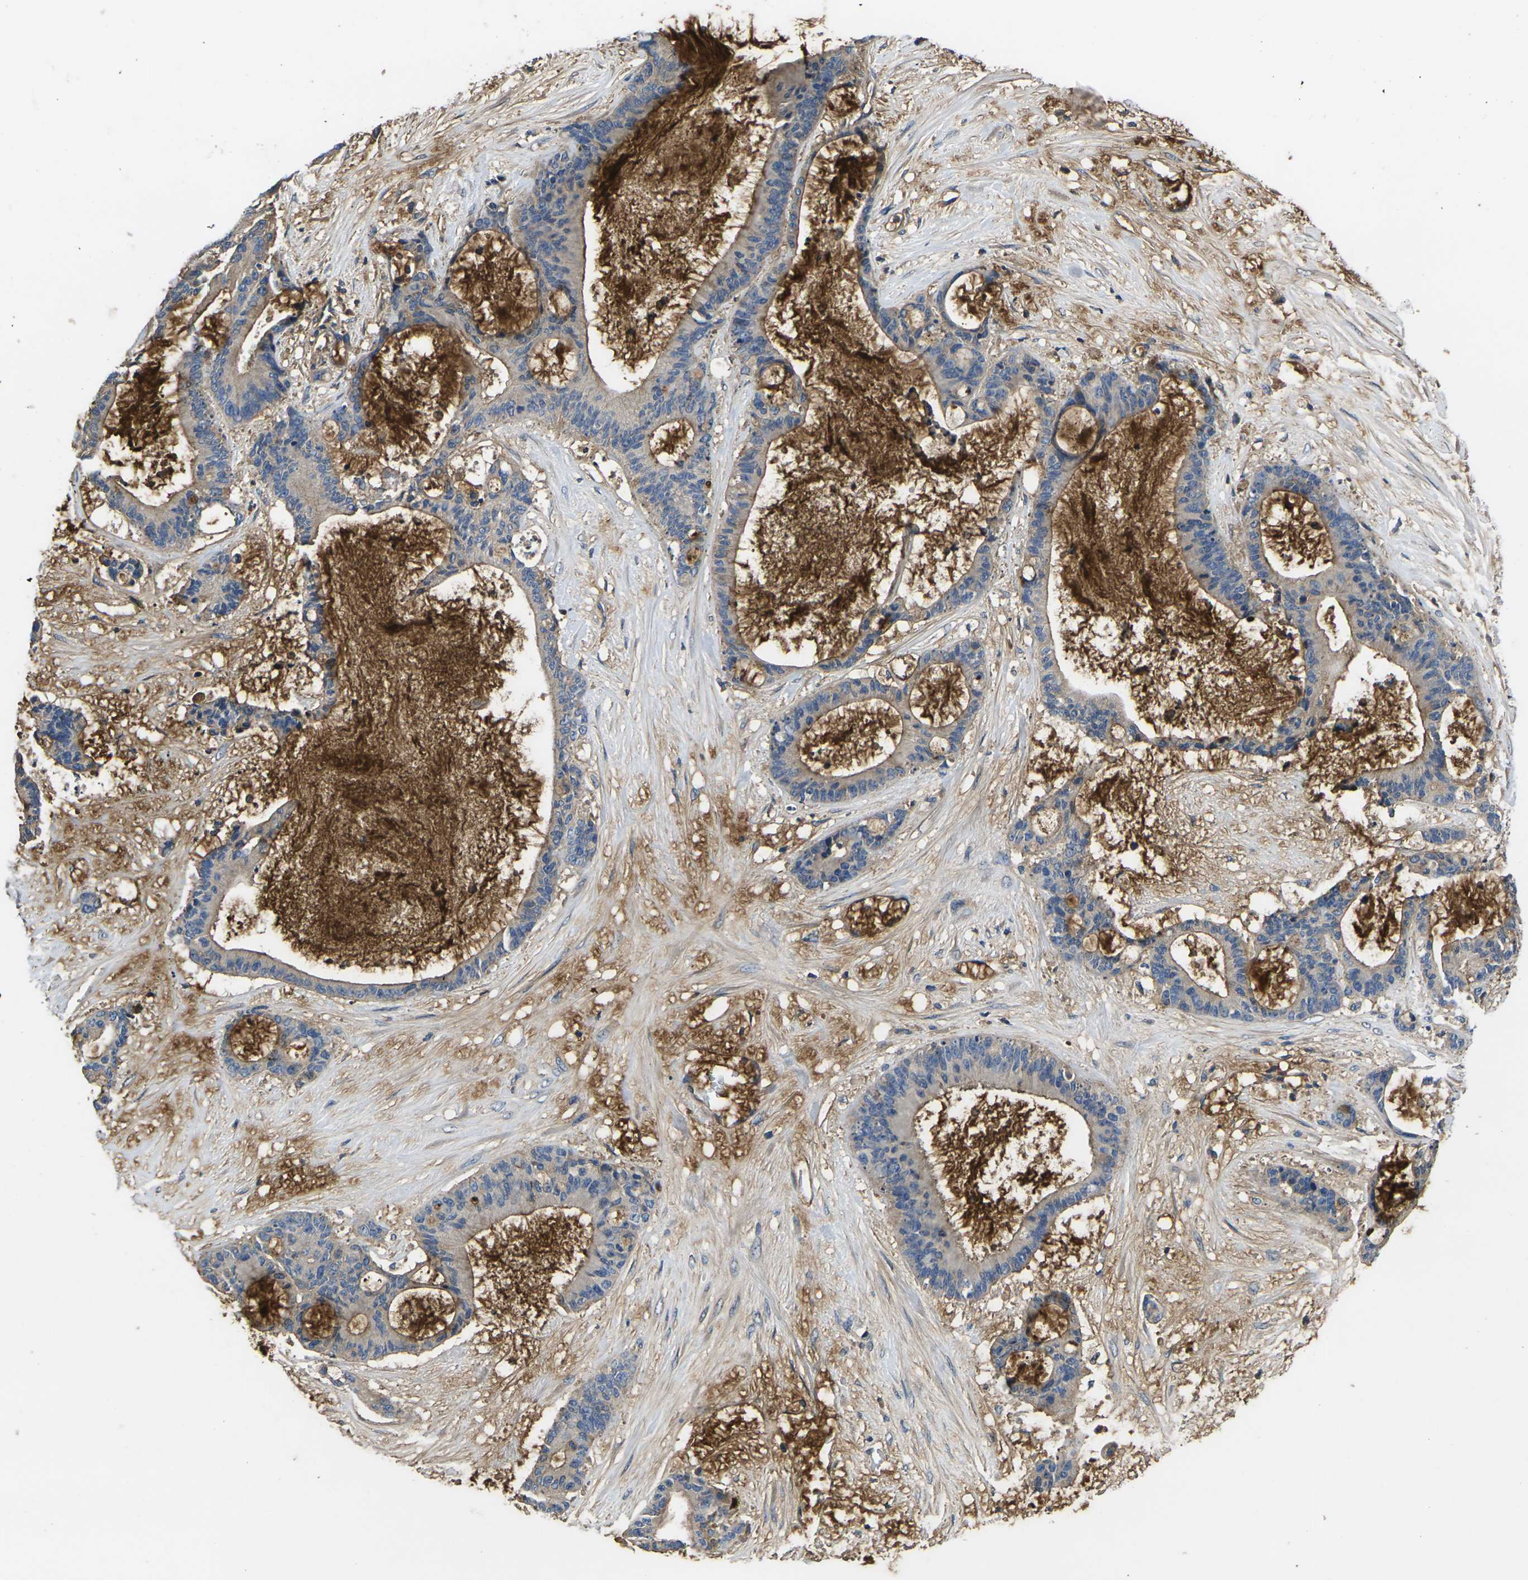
{"staining": {"intensity": "moderate", "quantity": "<25%", "location": "cytoplasmic/membranous"}, "tissue": "liver cancer", "cell_type": "Tumor cells", "image_type": "cancer", "snomed": [{"axis": "morphology", "description": "Cholangiocarcinoma"}, {"axis": "topography", "description": "Liver"}], "caption": "Approximately <25% of tumor cells in liver cancer (cholangiocarcinoma) show moderate cytoplasmic/membranous protein positivity as visualized by brown immunohistochemical staining.", "gene": "HSPG2", "patient": {"sex": "female", "age": 73}}